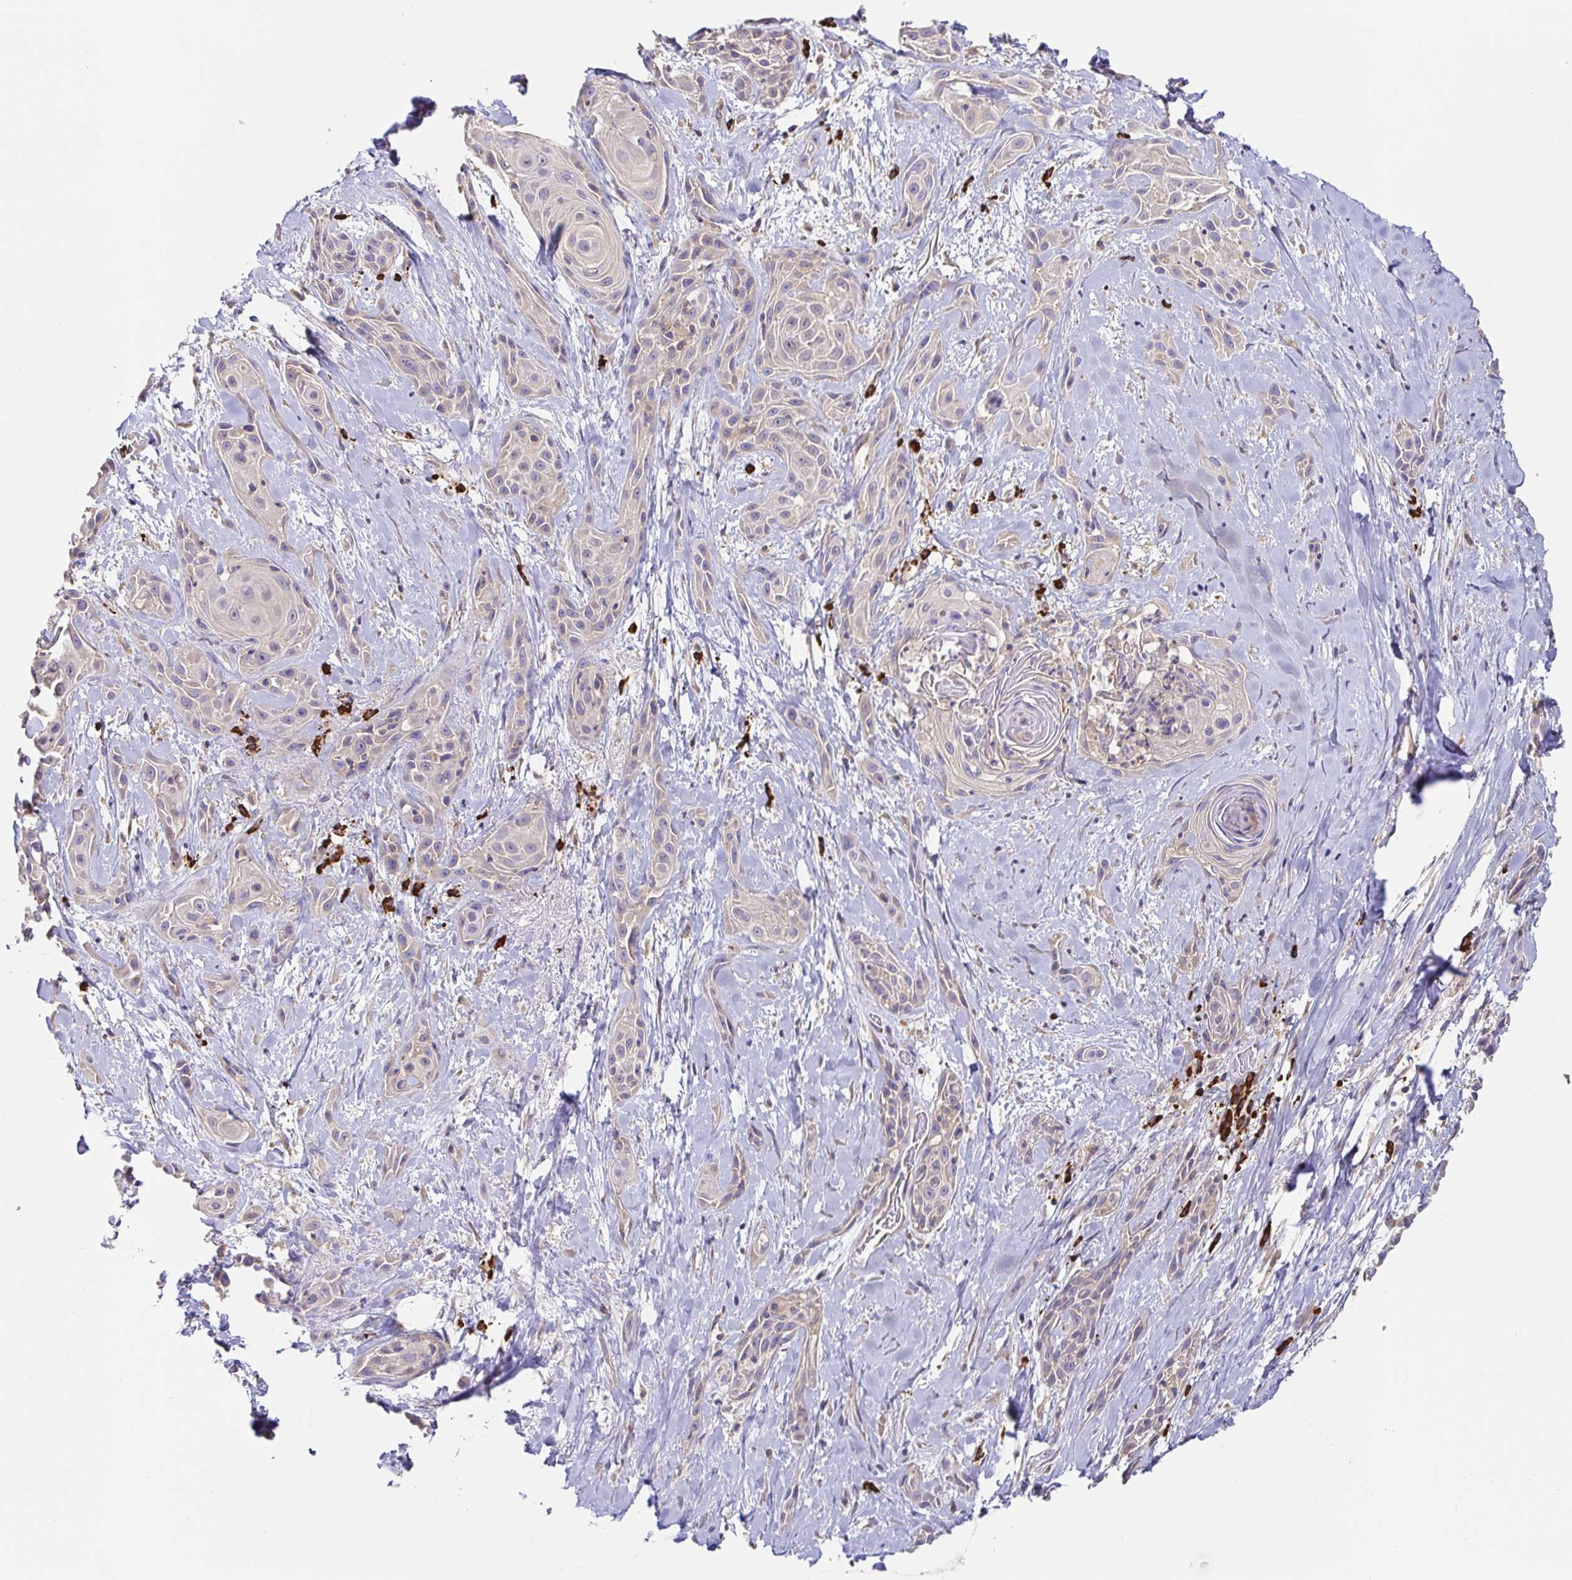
{"staining": {"intensity": "negative", "quantity": "none", "location": "none"}, "tissue": "skin cancer", "cell_type": "Tumor cells", "image_type": "cancer", "snomed": [{"axis": "morphology", "description": "Squamous cell carcinoma, NOS"}, {"axis": "topography", "description": "Skin"}, {"axis": "topography", "description": "Anal"}], "caption": "Immunohistochemistry (IHC) micrograph of neoplastic tissue: human skin cancer (squamous cell carcinoma) stained with DAB (3,3'-diaminobenzidine) exhibits no significant protein positivity in tumor cells.", "gene": "HAGH", "patient": {"sex": "male", "age": 64}}